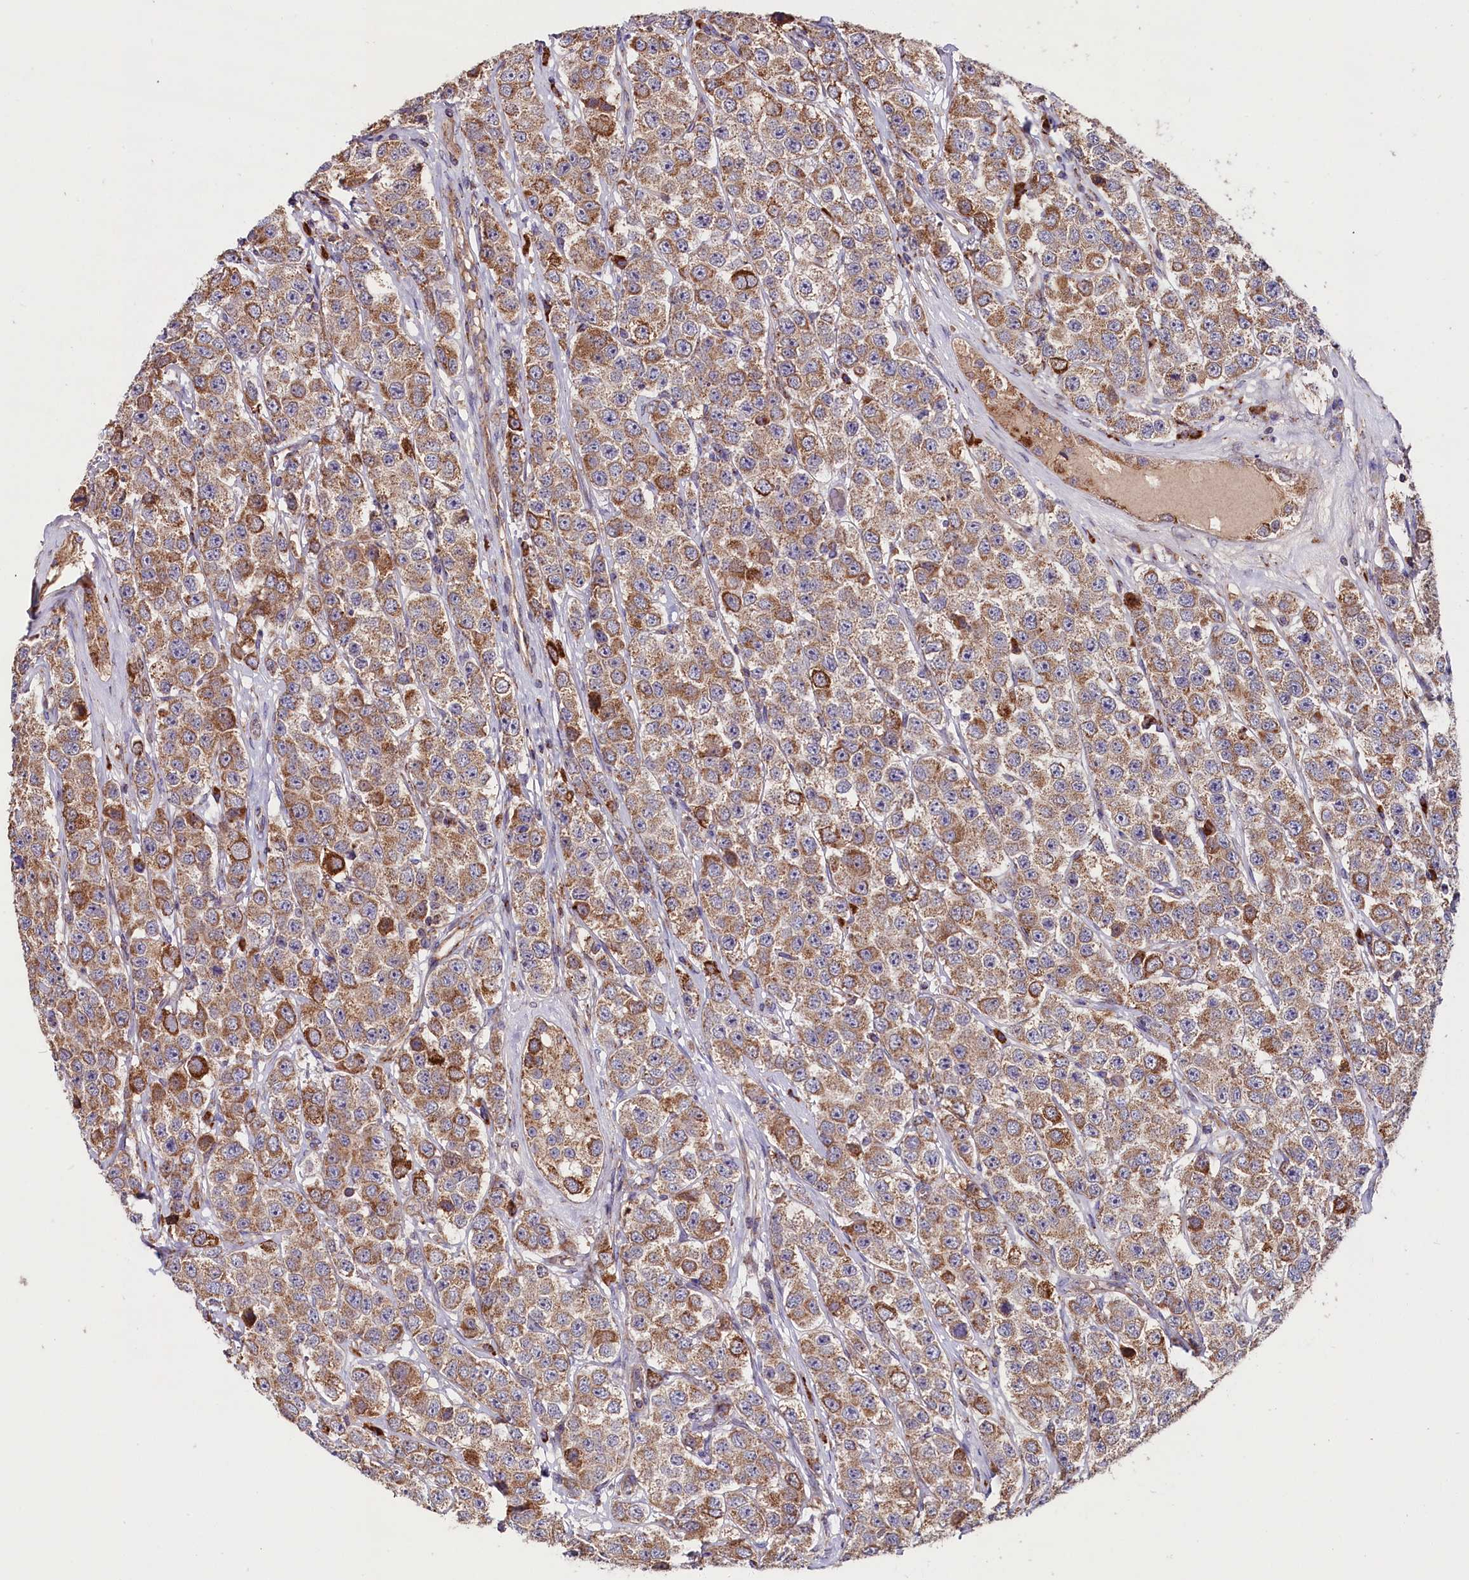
{"staining": {"intensity": "moderate", "quantity": ">75%", "location": "cytoplasmic/membranous"}, "tissue": "testis cancer", "cell_type": "Tumor cells", "image_type": "cancer", "snomed": [{"axis": "morphology", "description": "Seminoma, NOS"}, {"axis": "topography", "description": "Testis"}], "caption": "Tumor cells show medium levels of moderate cytoplasmic/membranous positivity in approximately >75% of cells in testis cancer.", "gene": "ZSWIM1", "patient": {"sex": "male", "age": 28}}